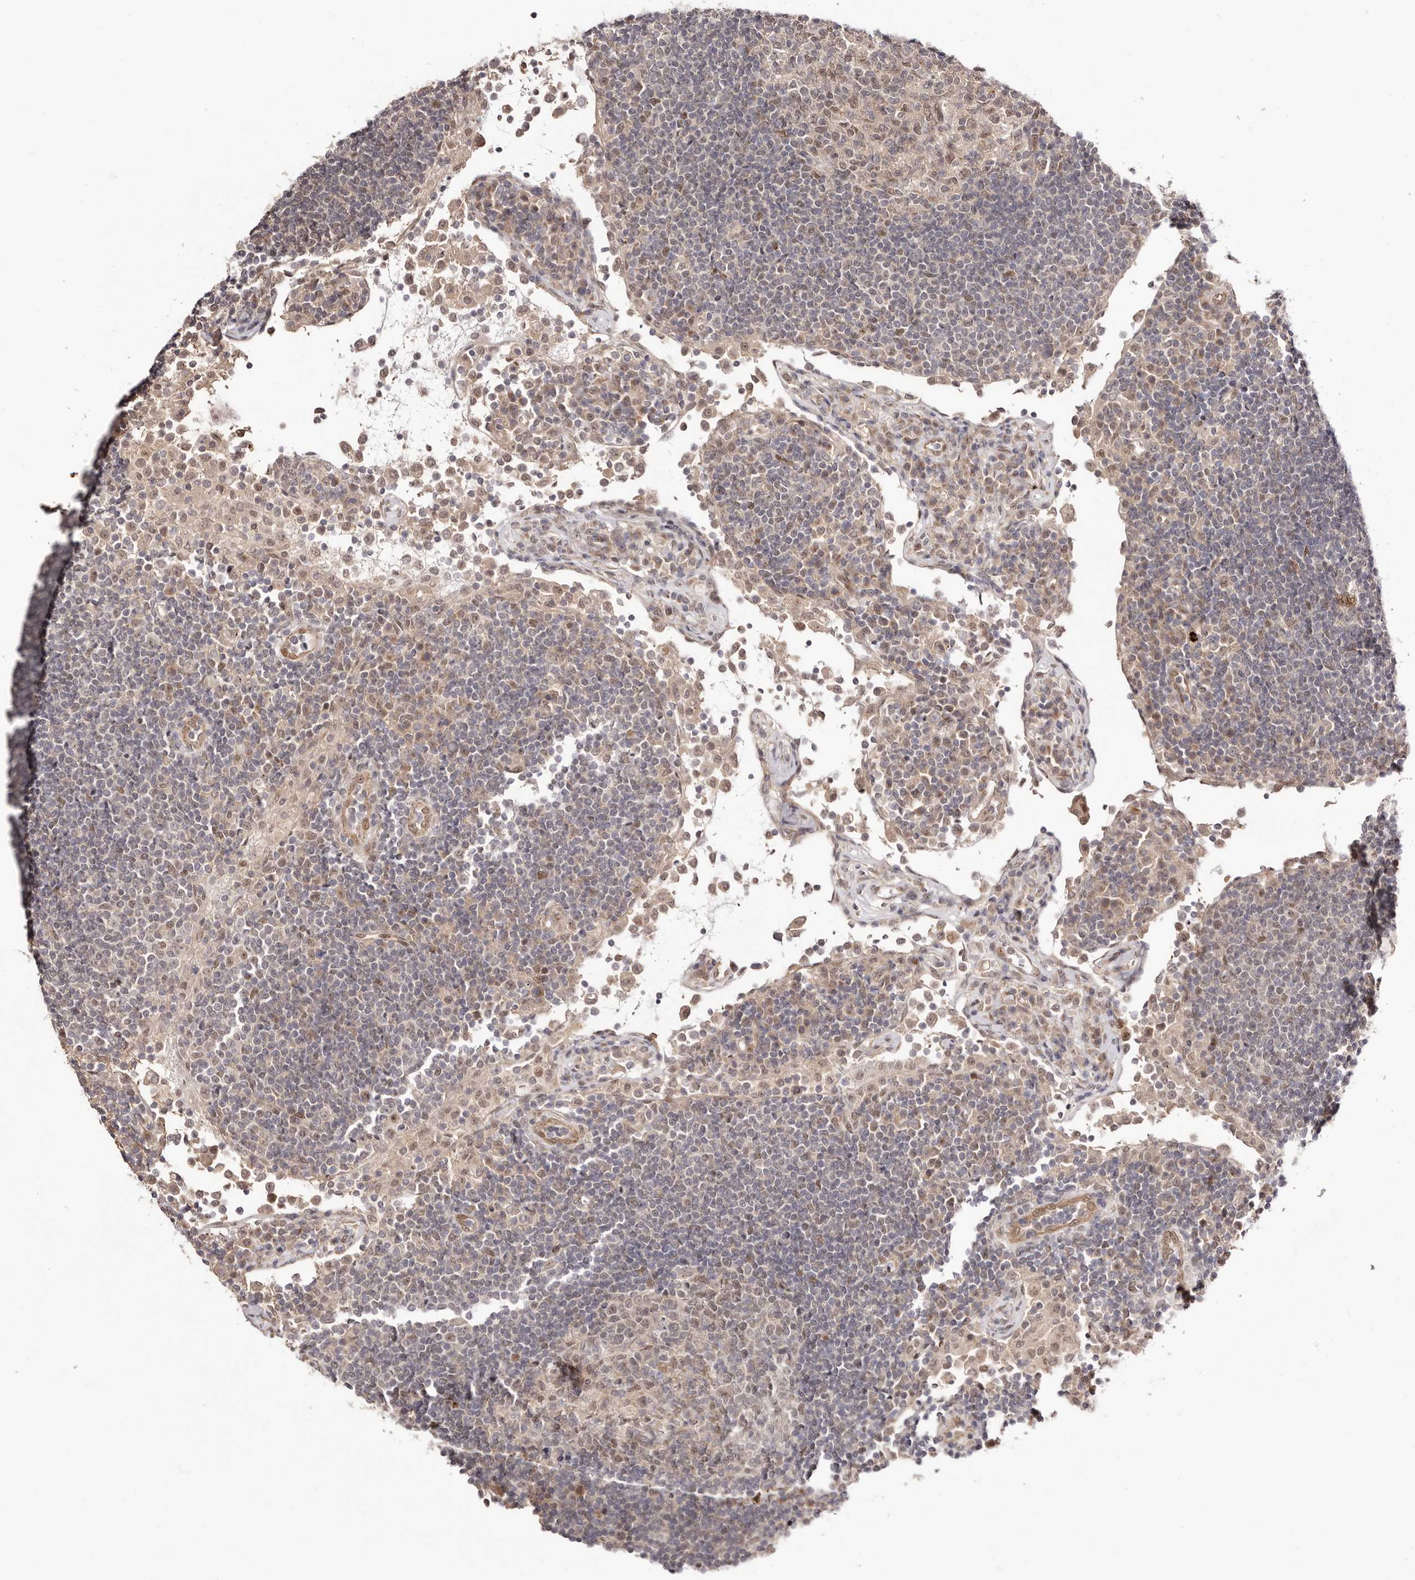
{"staining": {"intensity": "moderate", "quantity": "<25%", "location": "nuclear"}, "tissue": "lymph node", "cell_type": "Germinal center cells", "image_type": "normal", "snomed": [{"axis": "morphology", "description": "Normal tissue, NOS"}, {"axis": "topography", "description": "Lymph node"}], "caption": "Immunohistochemistry (IHC) micrograph of benign human lymph node stained for a protein (brown), which exhibits low levels of moderate nuclear expression in about <25% of germinal center cells.", "gene": "EGR3", "patient": {"sex": "female", "age": 53}}